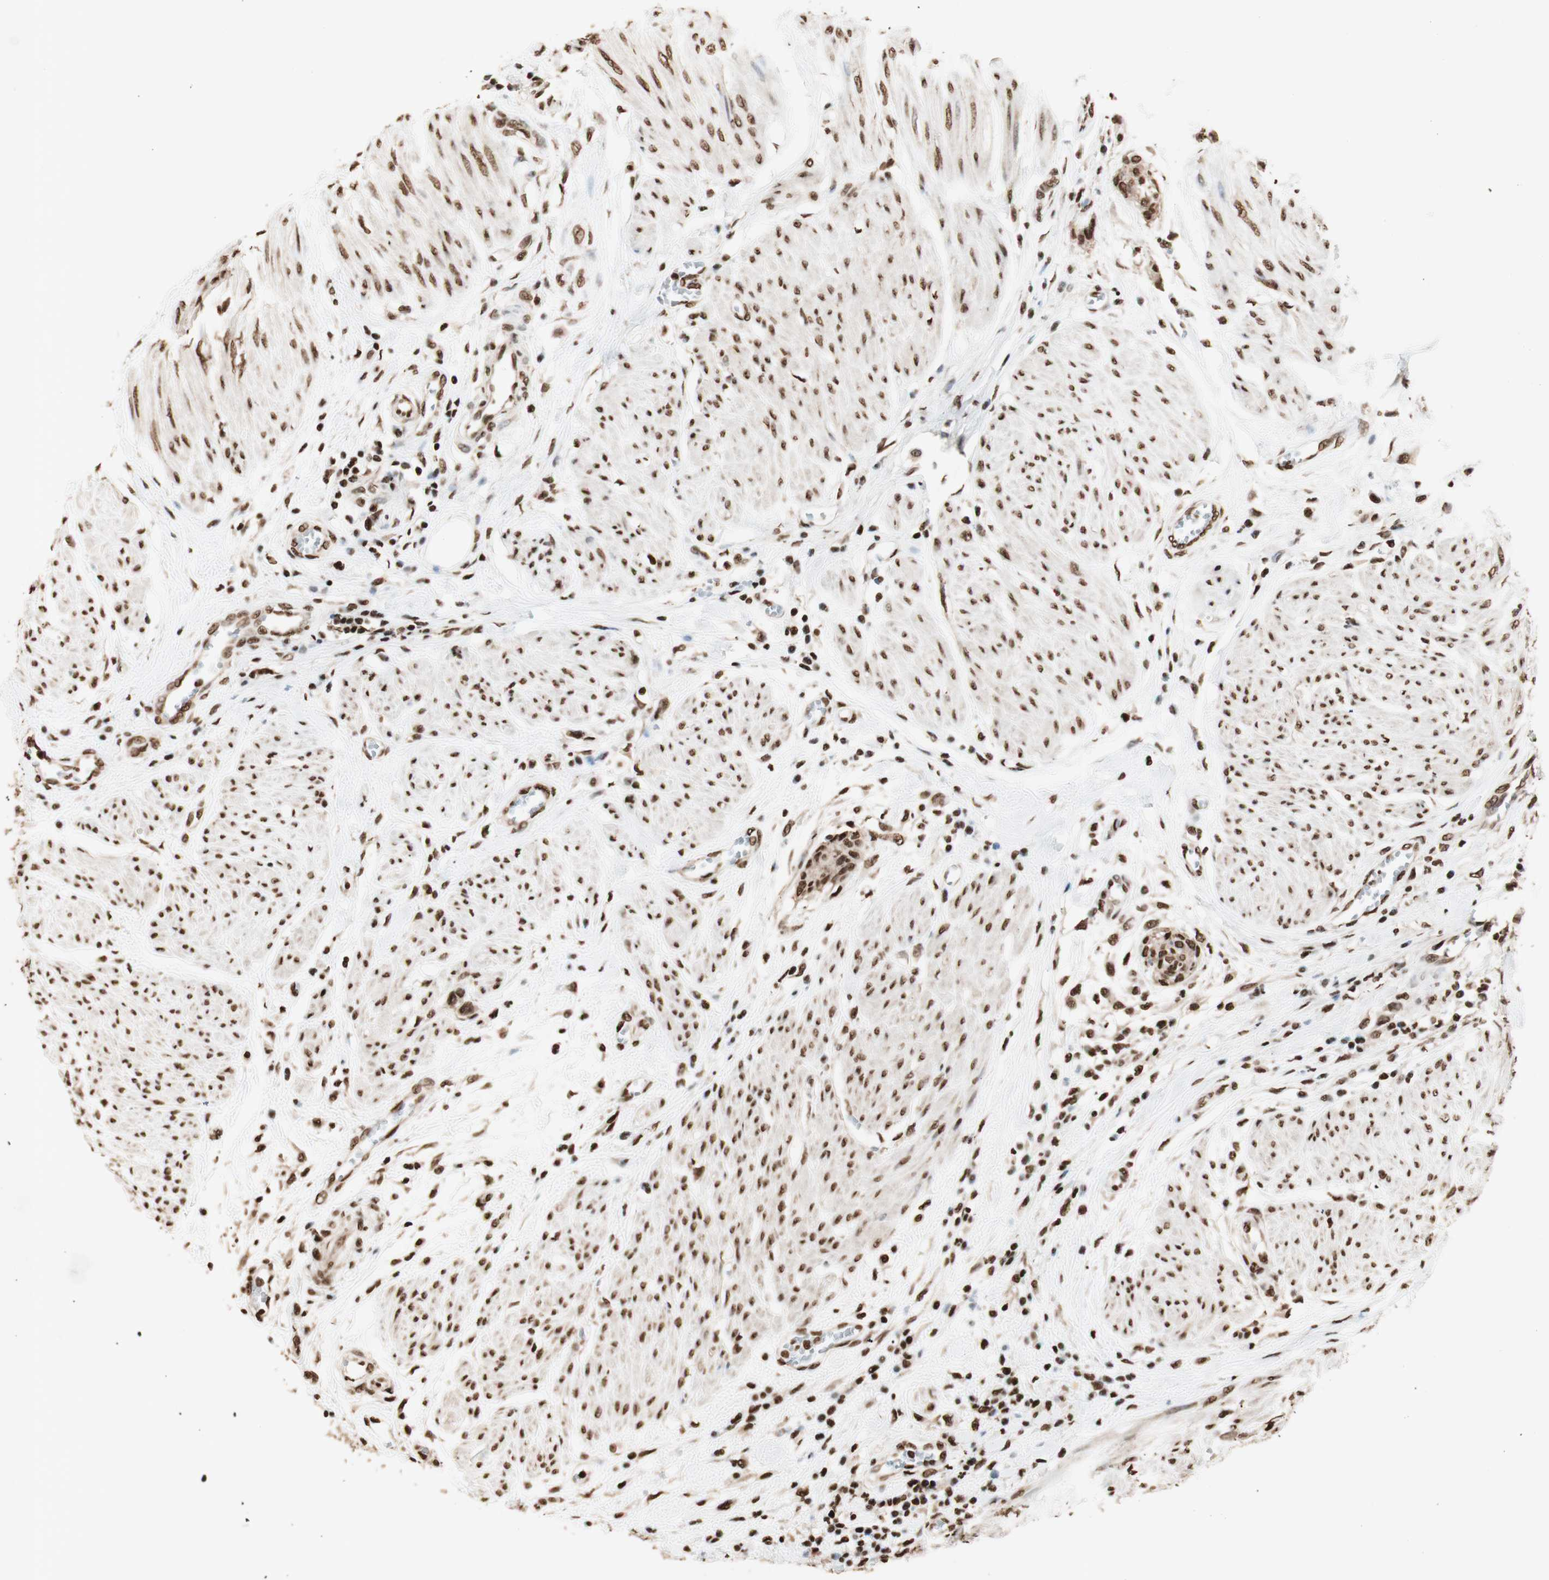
{"staining": {"intensity": "moderate", "quantity": ">75%", "location": "nuclear"}, "tissue": "urothelial cancer", "cell_type": "Tumor cells", "image_type": "cancer", "snomed": [{"axis": "morphology", "description": "Urothelial carcinoma, High grade"}, {"axis": "topography", "description": "Urinary bladder"}], "caption": "There is medium levels of moderate nuclear positivity in tumor cells of urothelial cancer, as demonstrated by immunohistochemical staining (brown color).", "gene": "HNRNPA2B1", "patient": {"sex": "male", "age": 35}}